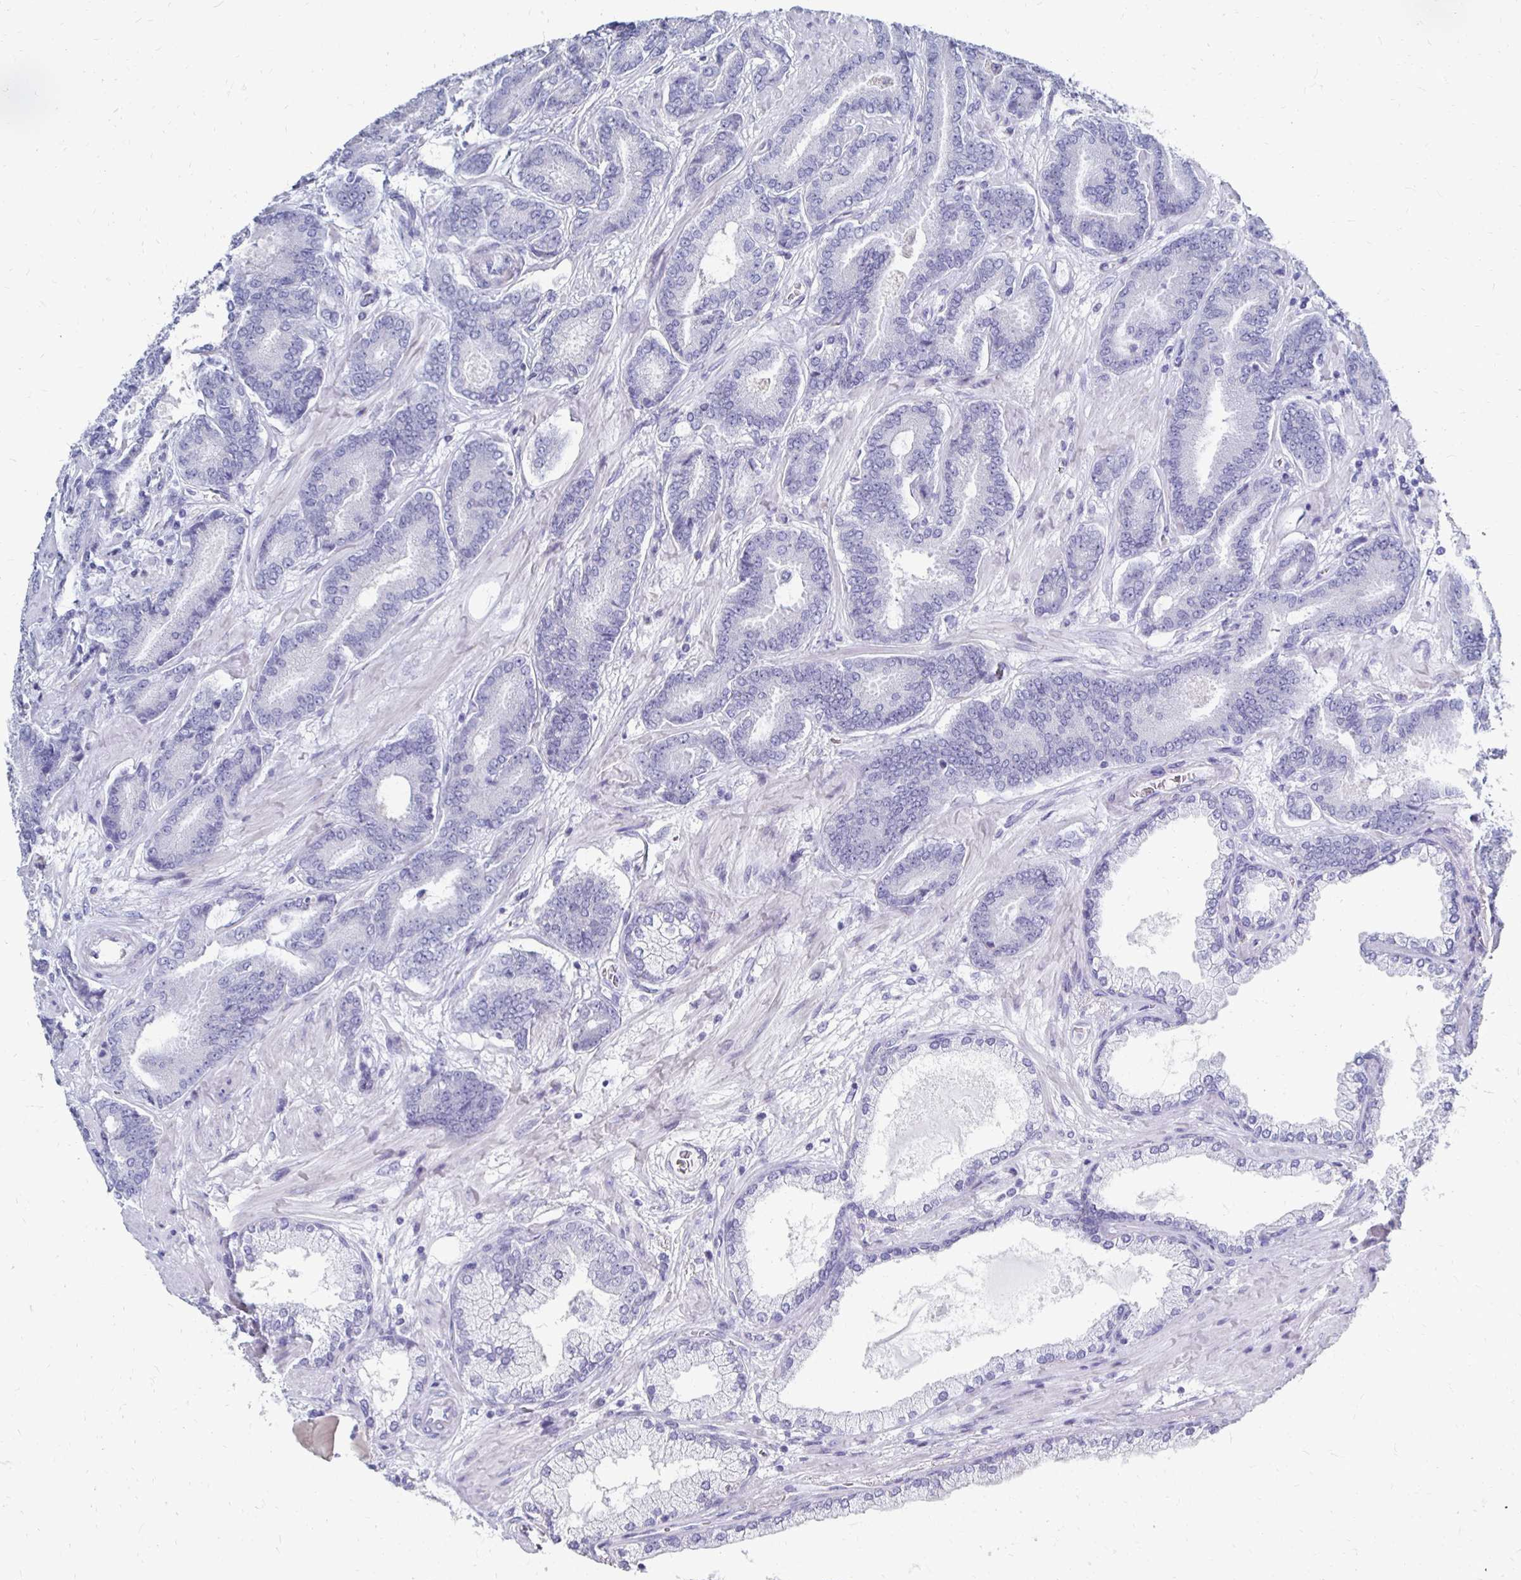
{"staining": {"intensity": "negative", "quantity": "none", "location": "none"}, "tissue": "prostate cancer", "cell_type": "Tumor cells", "image_type": "cancer", "snomed": [{"axis": "morphology", "description": "Adenocarcinoma, High grade"}, {"axis": "topography", "description": "Prostate"}], "caption": "Photomicrograph shows no protein staining in tumor cells of high-grade adenocarcinoma (prostate) tissue.", "gene": "SYCP3", "patient": {"sex": "male", "age": 62}}